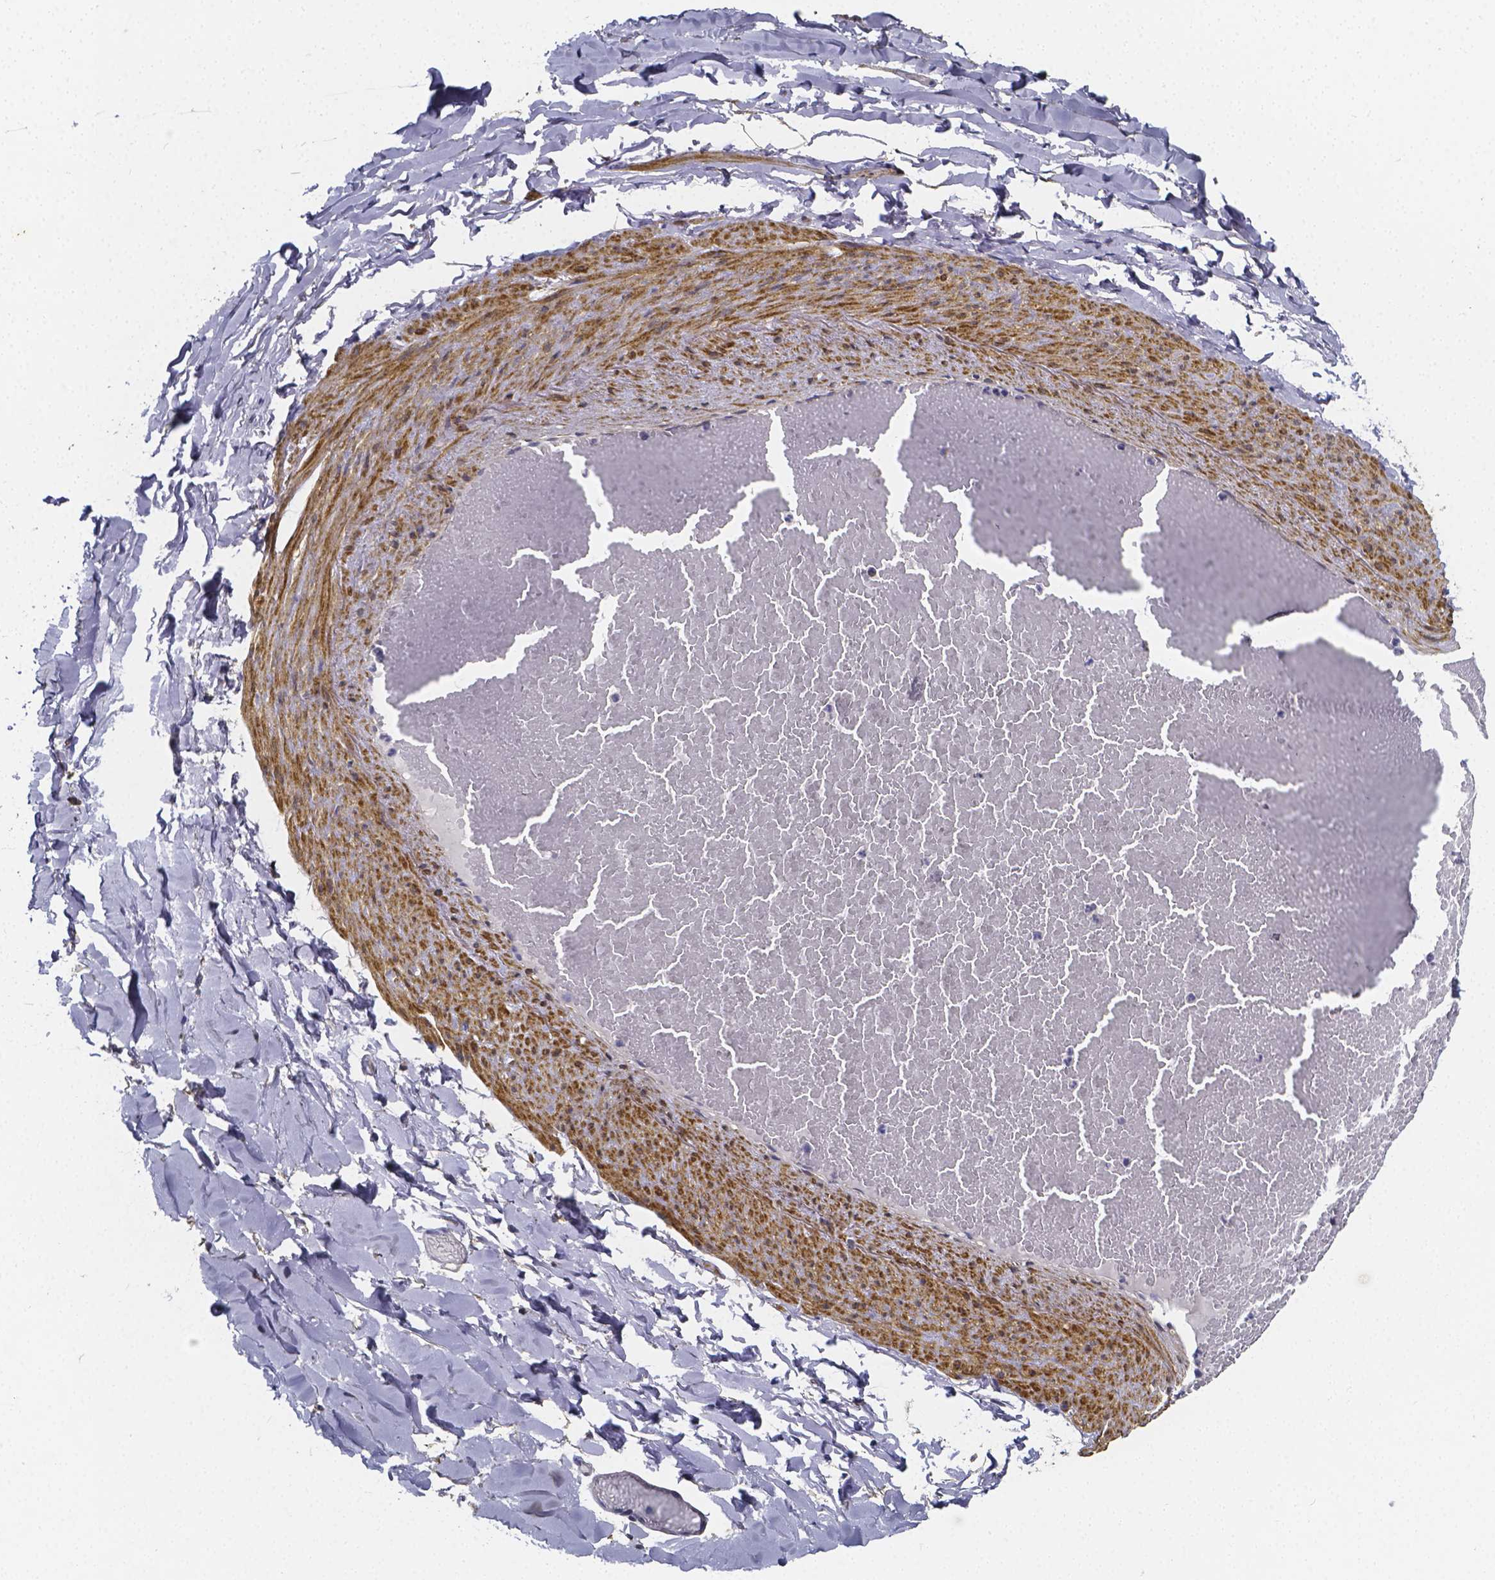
{"staining": {"intensity": "negative", "quantity": "none", "location": "none"}, "tissue": "adipose tissue", "cell_type": "Adipocytes", "image_type": "normal", "snomed": [{"axis": "morphology", "description": "Normal tissue, NOS"}, {"axis": "topography", "description": "Gallbladder"}, {"axis": "topography", "description": "Peripheral nerve tissue"}], "caption": "This is a micrograph of IHC staining of normal adipose tissue, which shows no expression in adipocytes.", "gene": "RERG", "patient": {"sex": "female", "age": 45}}